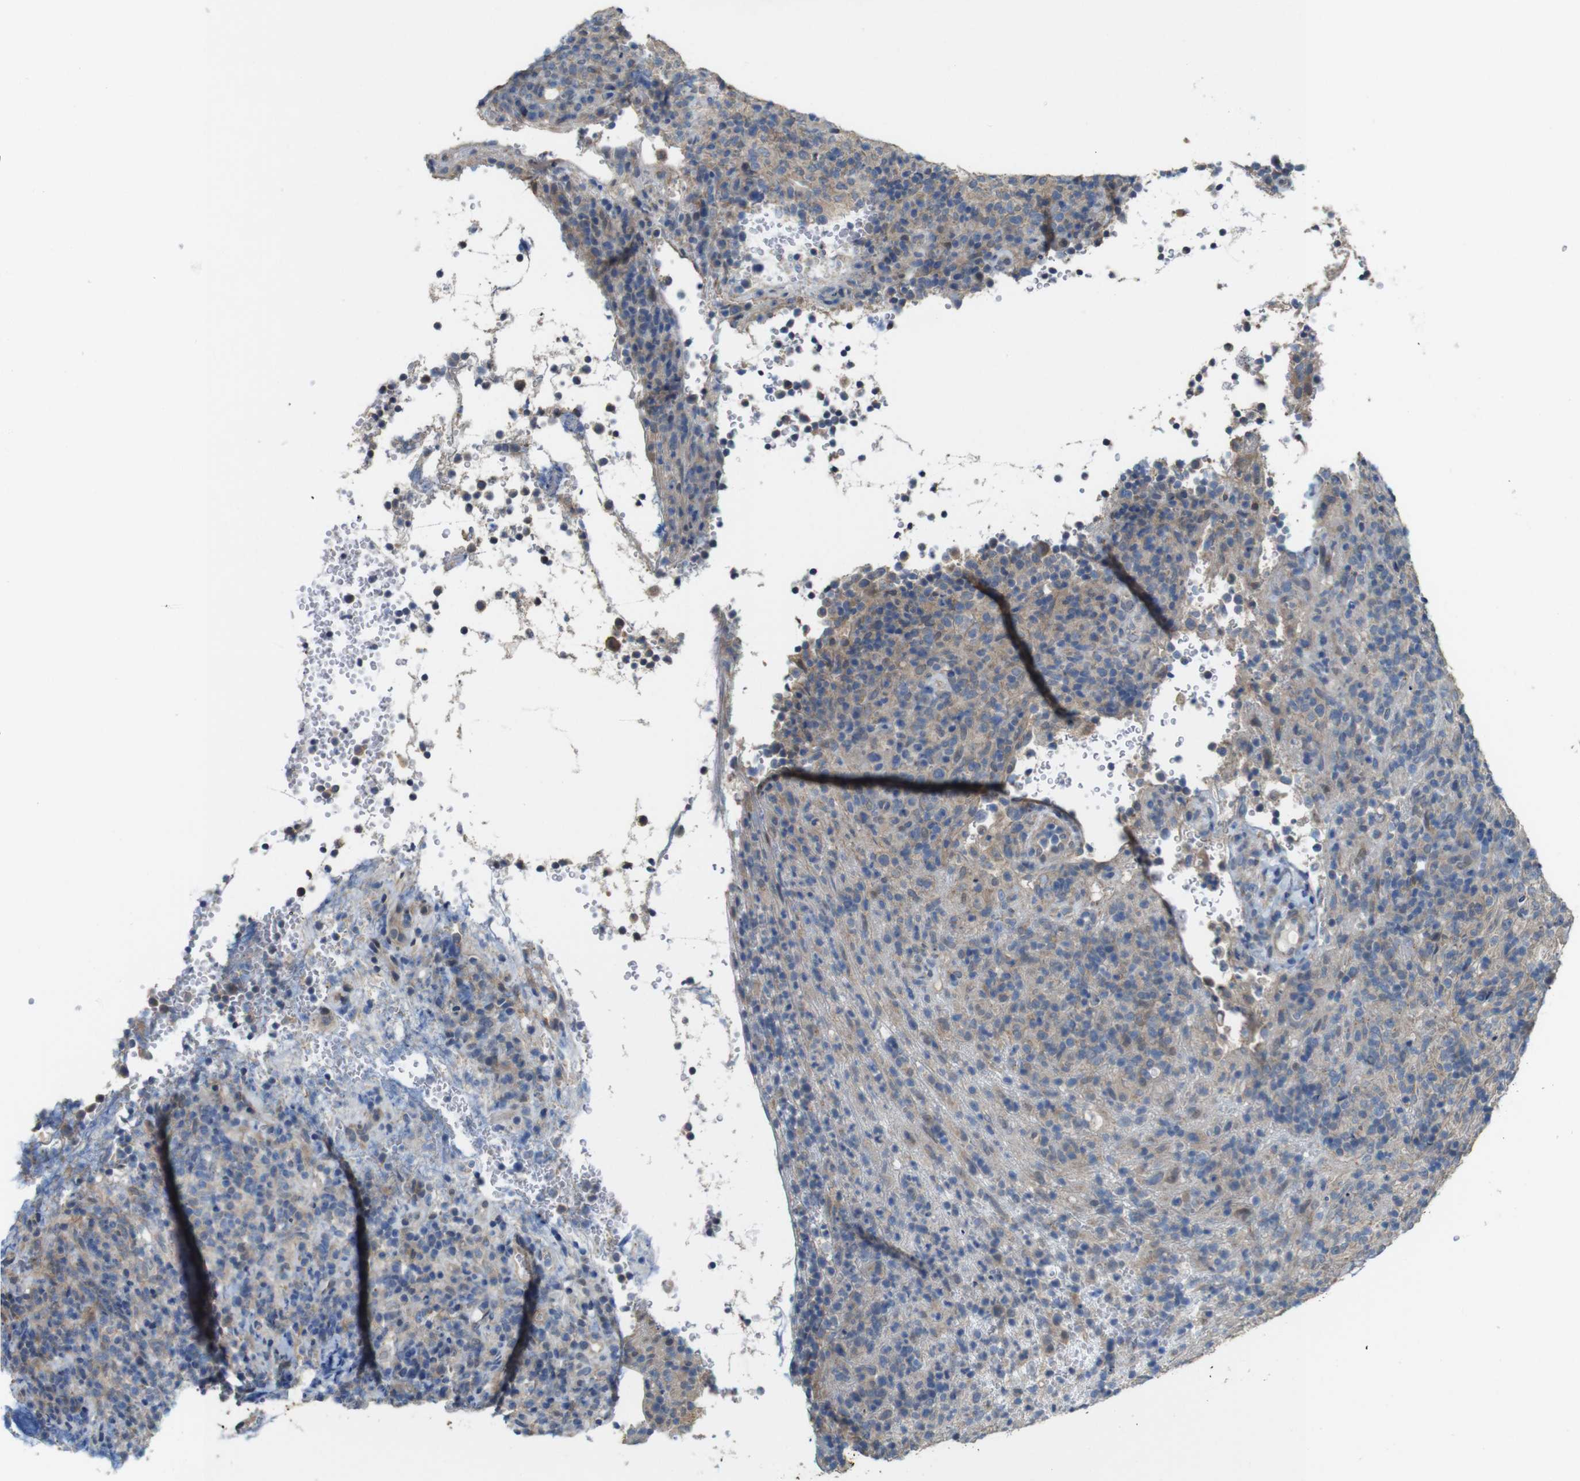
{"staining": {"intensity": "negative", "quantity": "none", "location": "none"}, "tissue": "lymphoma", "cell_type": "Tumor cells", "image_type": "cancer", "snomed": [{"axis": "morphology", "description": "Malignant lymphoma, non-Hodgkin's type, High grade"}, {"axis": "topography", "description": "Lymph node"}], "caption": "This is an immunohistochemistry (IHC) image of lymphoma. There is no staining in tumor cells.", "gene": "CDC34", "patient": {"sex": "female", "age": 76}}